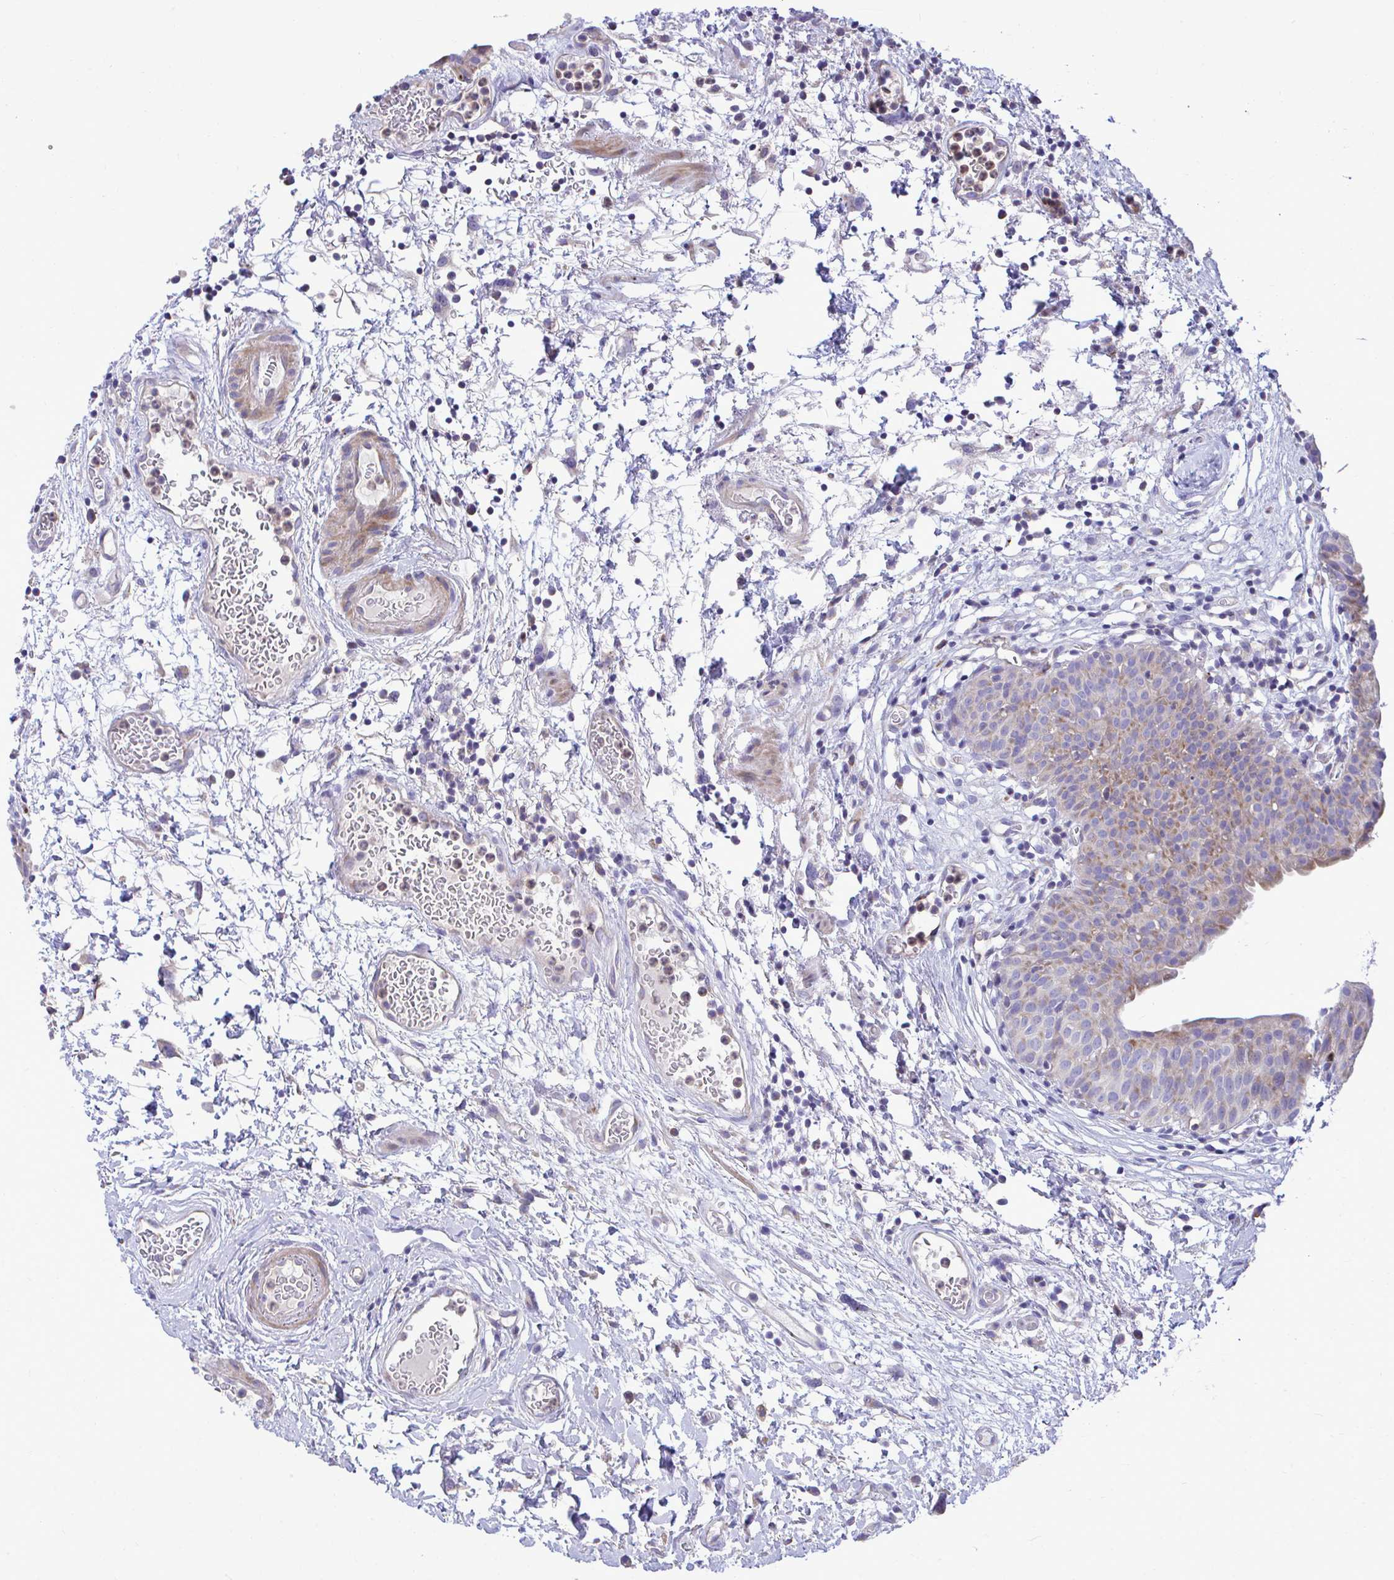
{"staining": {"intensity": "moderate", "quantity": "25%-75%", "location": "cytoplasmic/membranous"}, "tissue": "urinary bladder", "cell_type": "Urothelial cells", "image_type": "normal", "snomed": [{"axis": "morphology", "description": "Normal tissue, NOS"}, {"axis": "morphology", "description": "Inflammation, NOS"}, {"axis": "topography", "description": "Urinary bladder"}], "caption": "The photomicrograph demonstrates staining of unremarkable urinary bladder, revealing moderate cytoplasmic/membranous protein positivity (brown color) within urothelial cells. The protein of interest is stained brown, and the nuclei are stained in blue (DAB IHC with brightfield microscopy, high magnification).", "gene": "MRPS16", "patient": {"sex": "male", "age": 57}}